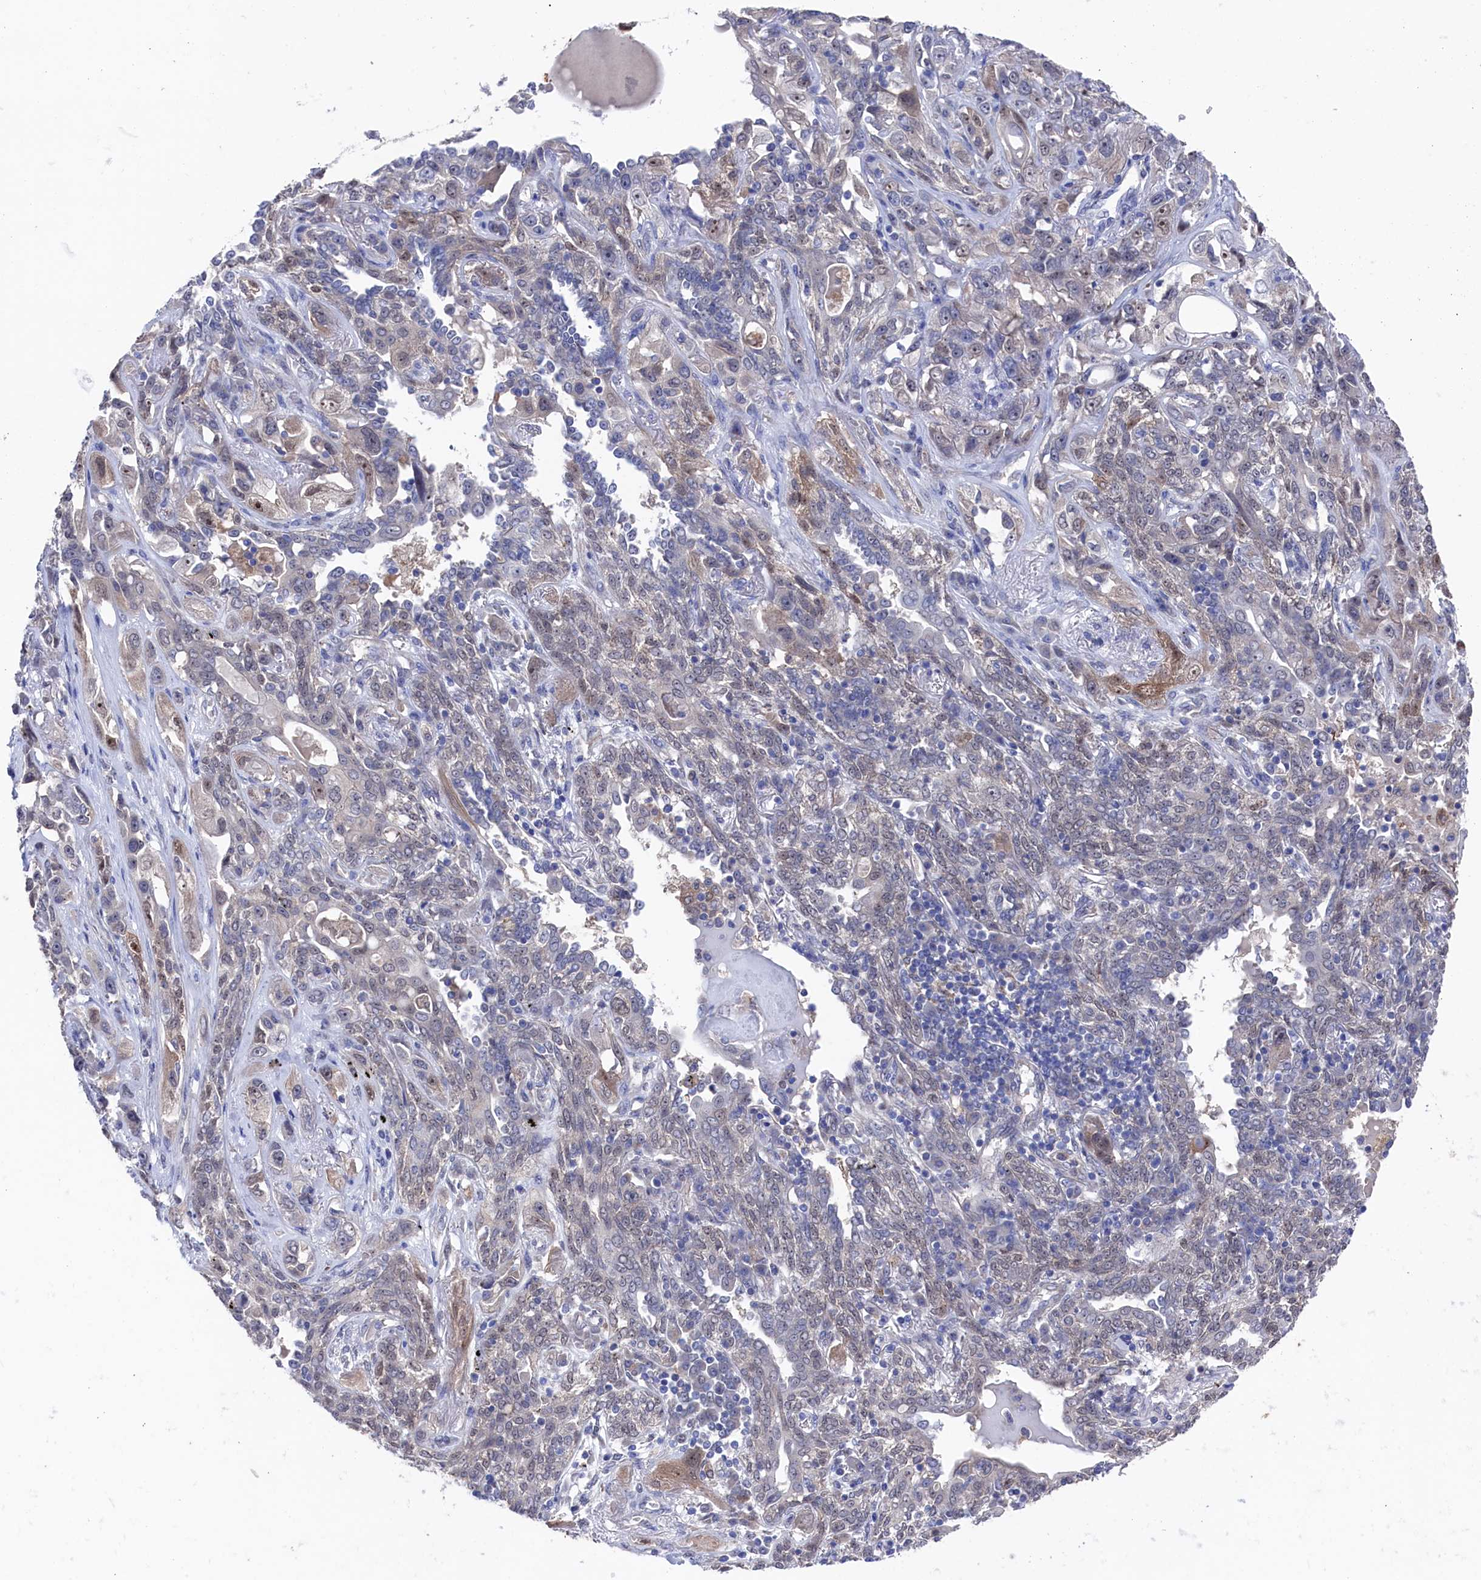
{"staining": {"intensity": "weak", "quantity": "<25%", "location": "cytoplasmic/membranous,nuclear"}, "tissue": "lung cancer", "cell_type": "Tumor cells", "image_type": "cancer", "snomed": [{"axis": "morphology", "description": "Squamous cell carcinoma, NOS"}, {"axis": "topography", "description": "Lung"}], "caption": "Immunohistochemical staining of human lung cancer exhibits no significant staining in tumor cells.", "gene": "RNH1", "patient": {"sex": "female", "age": 70}}